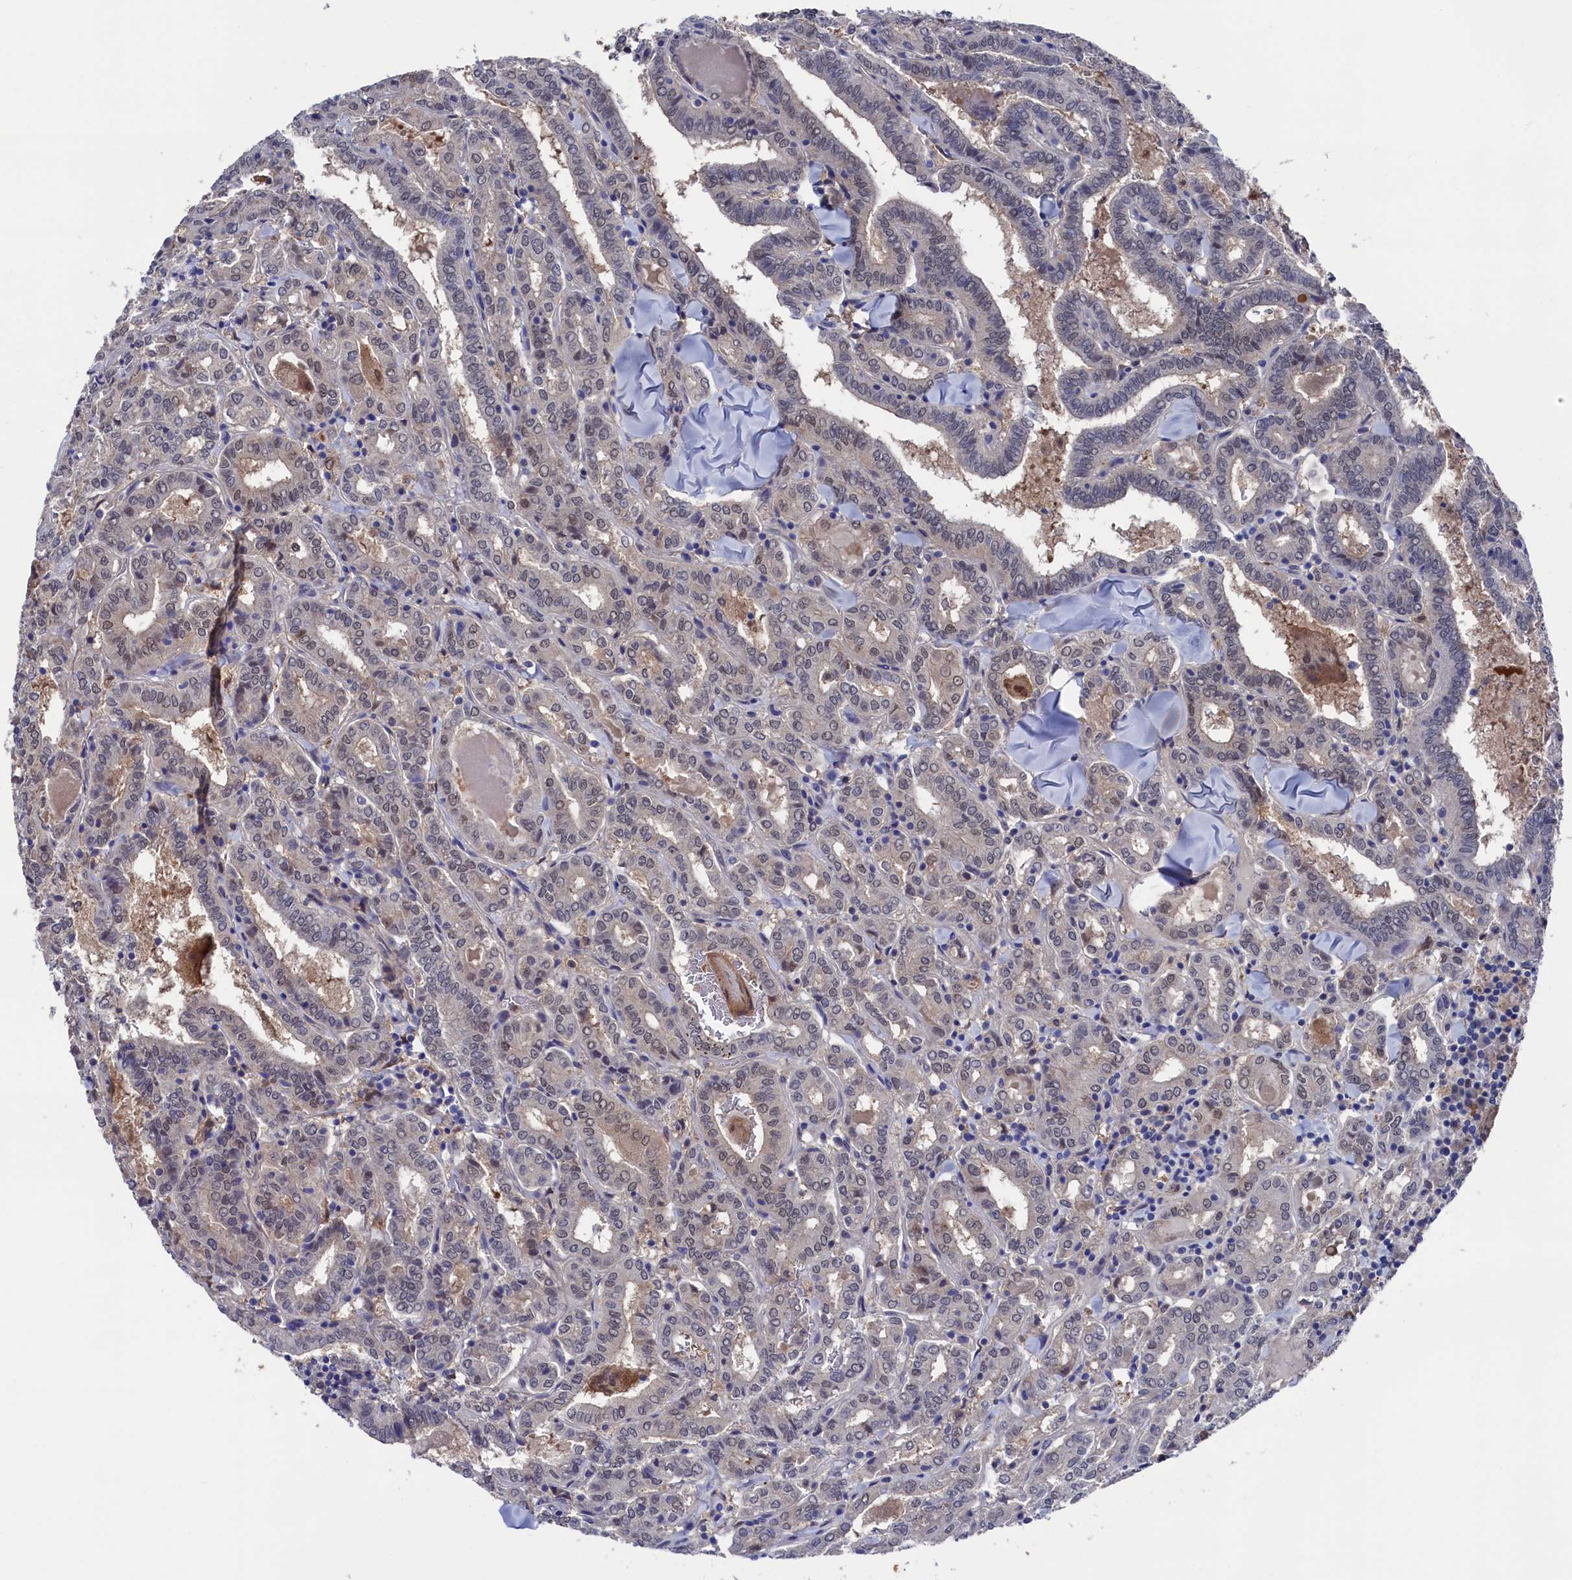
{"staining": {"intensity": "weak", "quantity": "25%-75%", "location": "nuclear"}, "tissue": "thyroid cancer", "cell_type": "Tumor cells", "image_type": "cancer", "snomed": [{"axis": "morphology", "description": "Papillary adenocarcinoma, NOS"}, {"axis": "topography", "description": "Thyroid gland"}], "caption": "Protein analysis of thyroid papillary adenocarcinoma tissue shows weak nuclear positivity in about 25%-75% of tumor cells. The staining was performed using DAB (3,3'-diaminobenzidine) to visualize the protein expression in brown, while the nuclei were stained in blue with hematoxylin (Magnification: 20x).", "gene": "RNH1", "patient": {"sex": "female", "age": 72}}